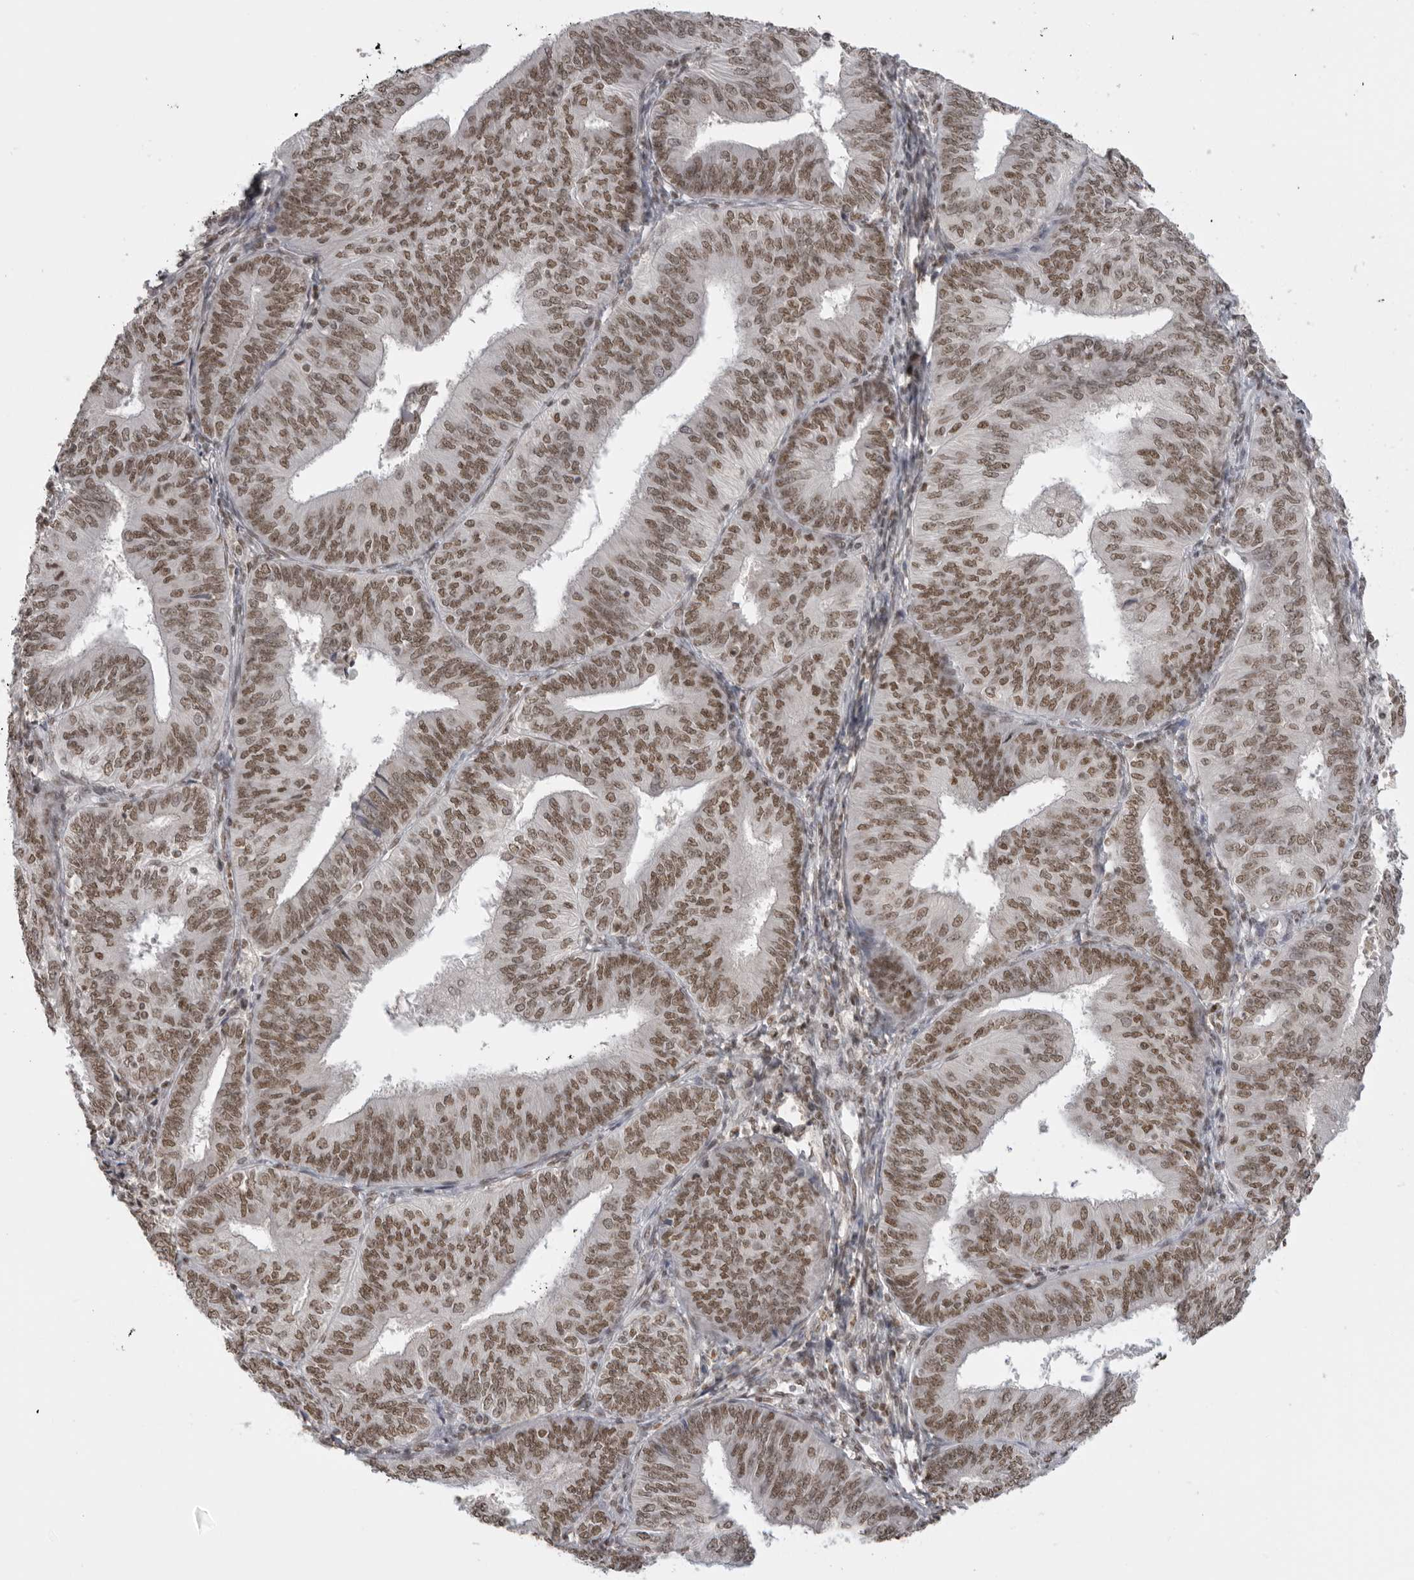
{"staining": {"intensity": "moderate", "quantity": ">75%", "location": "nuclear"}, "tissue": "endometrial cancer", "cell_type": "Tumor cells", "image_type": "cancer", "snomed": [{"axis": "morphology", "description": "Adenocarcinoma, NOS"}, {"axis": "topography", "description": "Endometrium"}], "caption": "Protein staining reveals moderate nuclear staining in about >75% of tumor cells in endometrial cancer (adenocarcinoma).", "gene": "RPA2", "patient": {"sex": "female", "age": 58}}